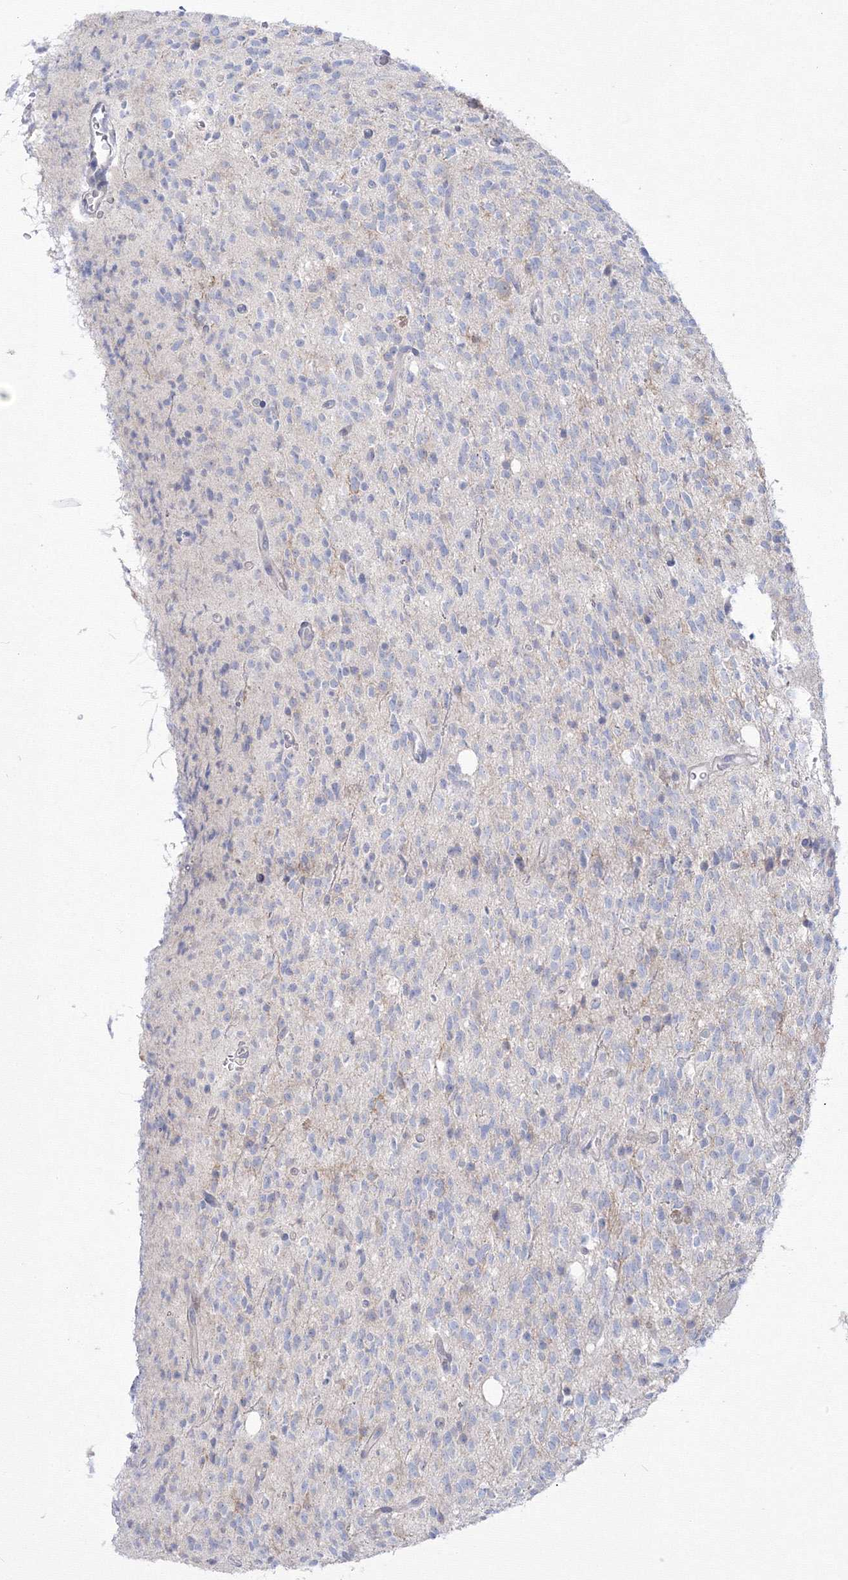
{"staining": {"intensity": "negative", "quantity": "none", "location": "none"}, "tissue": "glioma", "cell_type": "Tumor cells", "image_type": "cancer", "snomed": [{"axis": "morphology", "description": "Glioma, malignant, High grade"}, {"axis": "topography", "description": "Brain"}], "caption": "Tumor cells are negative for protein expression in human glioma.", "gene": "FBXL8", "patient": {"sex": "male", "age": 34}}